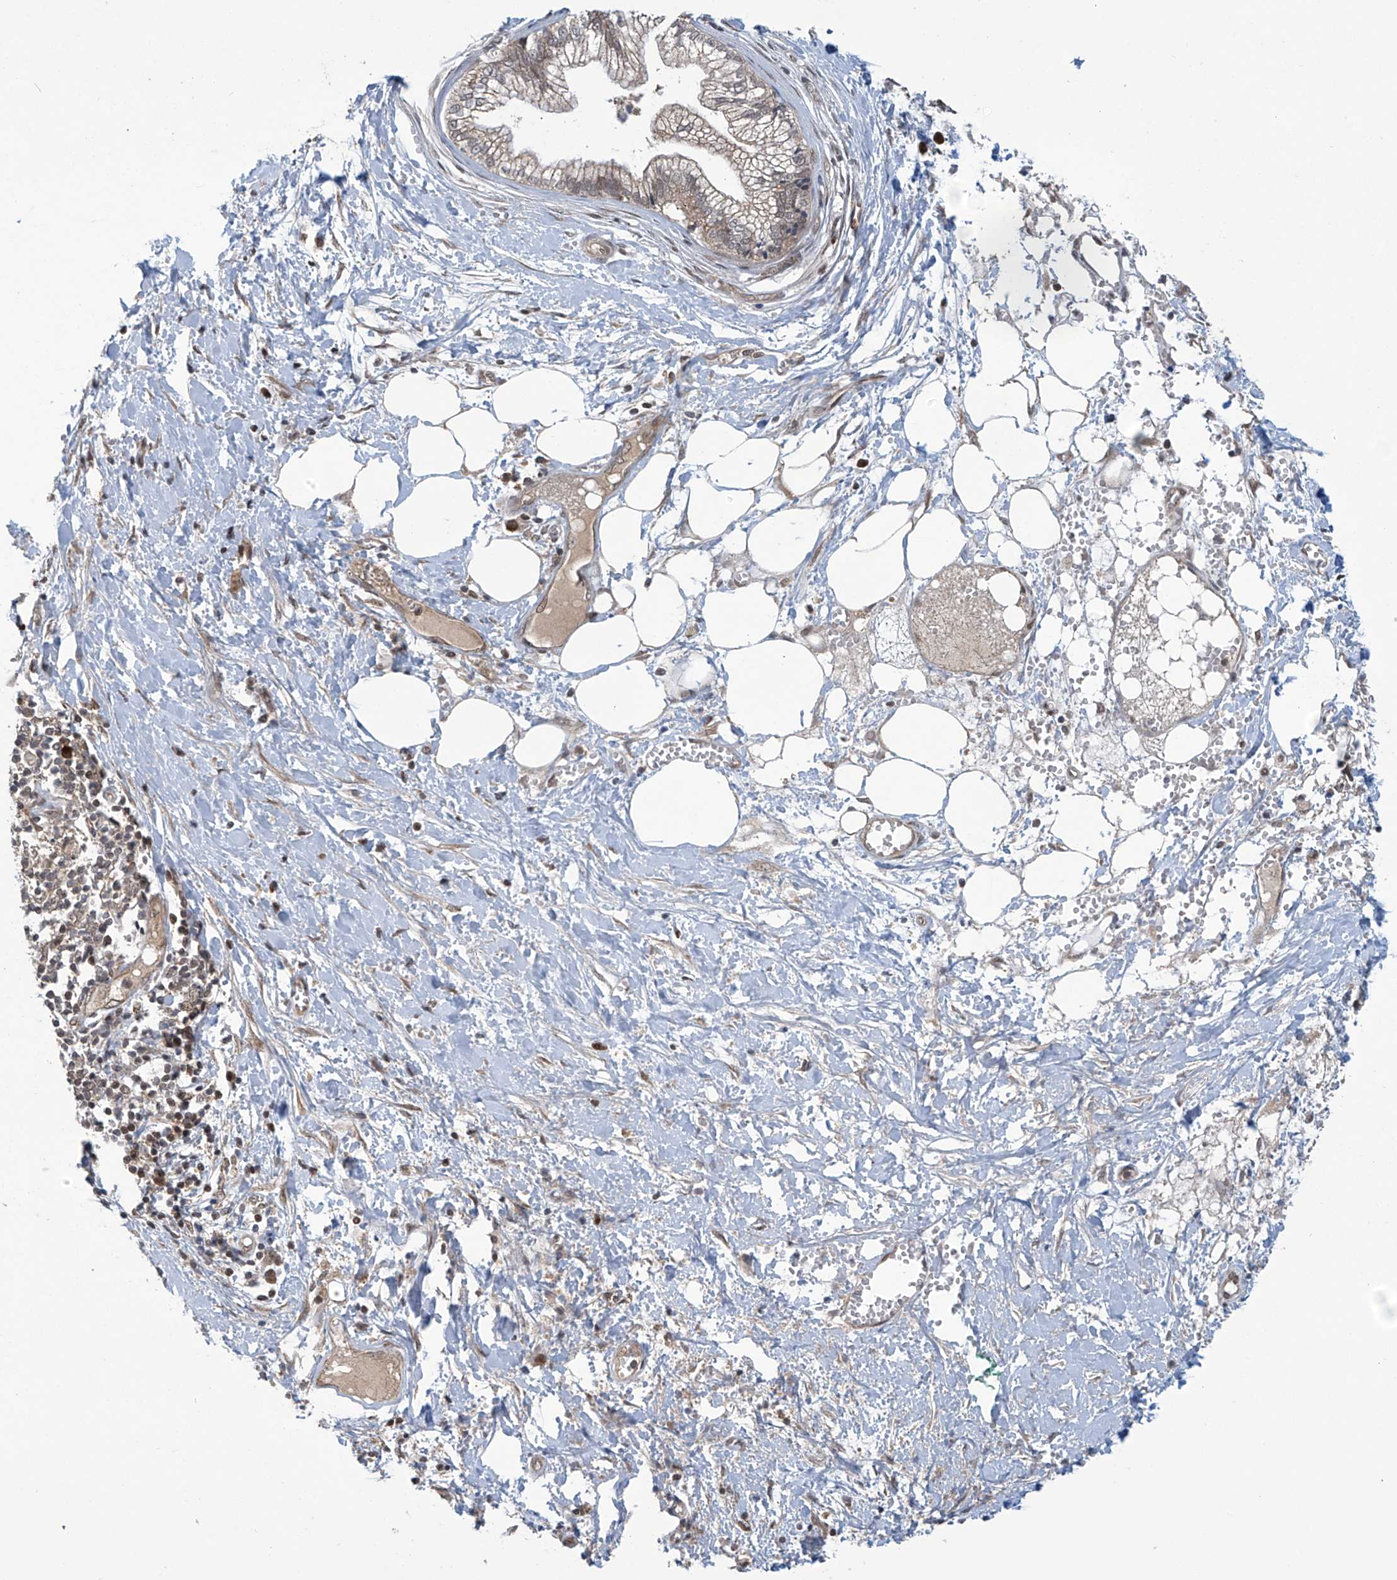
{"staining": {"intensity": "weak", "quantity": ">75%", "location": "cytoplasmic/membranous"}, "tissue": "pancreatic cancer", "cell_type": "Tumor cells", "image_type": "cancer", "snomed": [{"axis": "morphology", "description": "Adenocarcinoma, NOS"}, {"axis": "topography", "description": "Pancreas"}], "caption": "Pancreatic adenocarcinoma stained with DAB IHC displays low levels of weak cytoplasmic/membranous positivity in approximately >75% of tumor cells.", "gene": "ABHD13", "patient": {"sex": "male", "age": 68}}